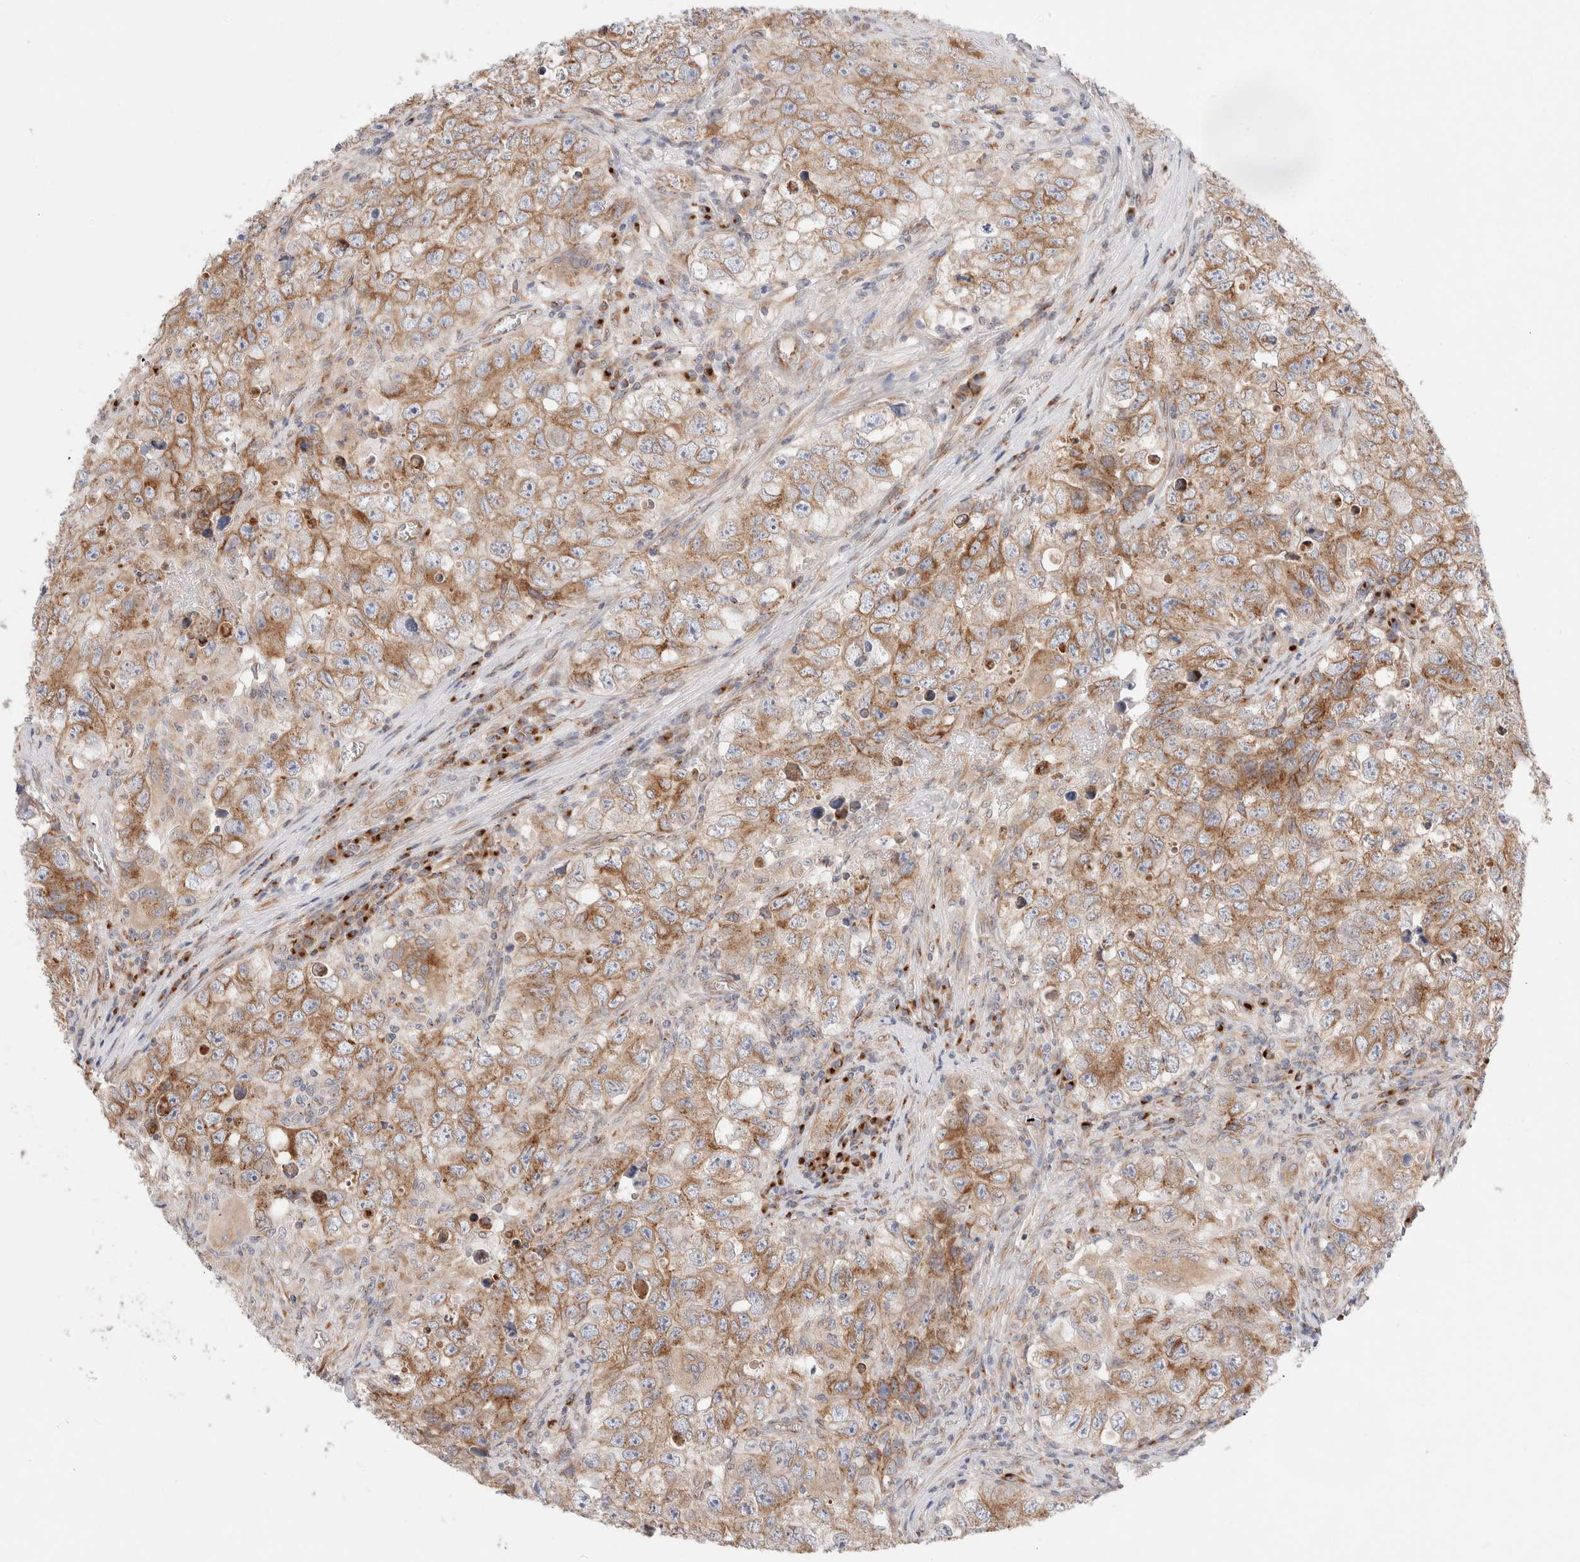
{"staining": {"intensity": "moderate", "quantity": ">75%", "location": "cytoplasmic/membranous"}, "tissue": "testis cancer", "cell_type": "Tumor cells", "image_type": "cancer", "snomed": [{"axis": "morphology", "description": "Seminoma, NOS"}, {"axis": "morphology", "description": "Carcinoma, Embryonal, NOS"}, {"axis": "topography", "description": "Testis"}], "caption": "Immunohistochemical staining of human testis cancer displays medium levels of moderate cytoplasmic/membranous protein positivity in approximately >75% of tumor cells.", "gene": "LMAN2L", "patient": {"sex": "male", "age": 43}}